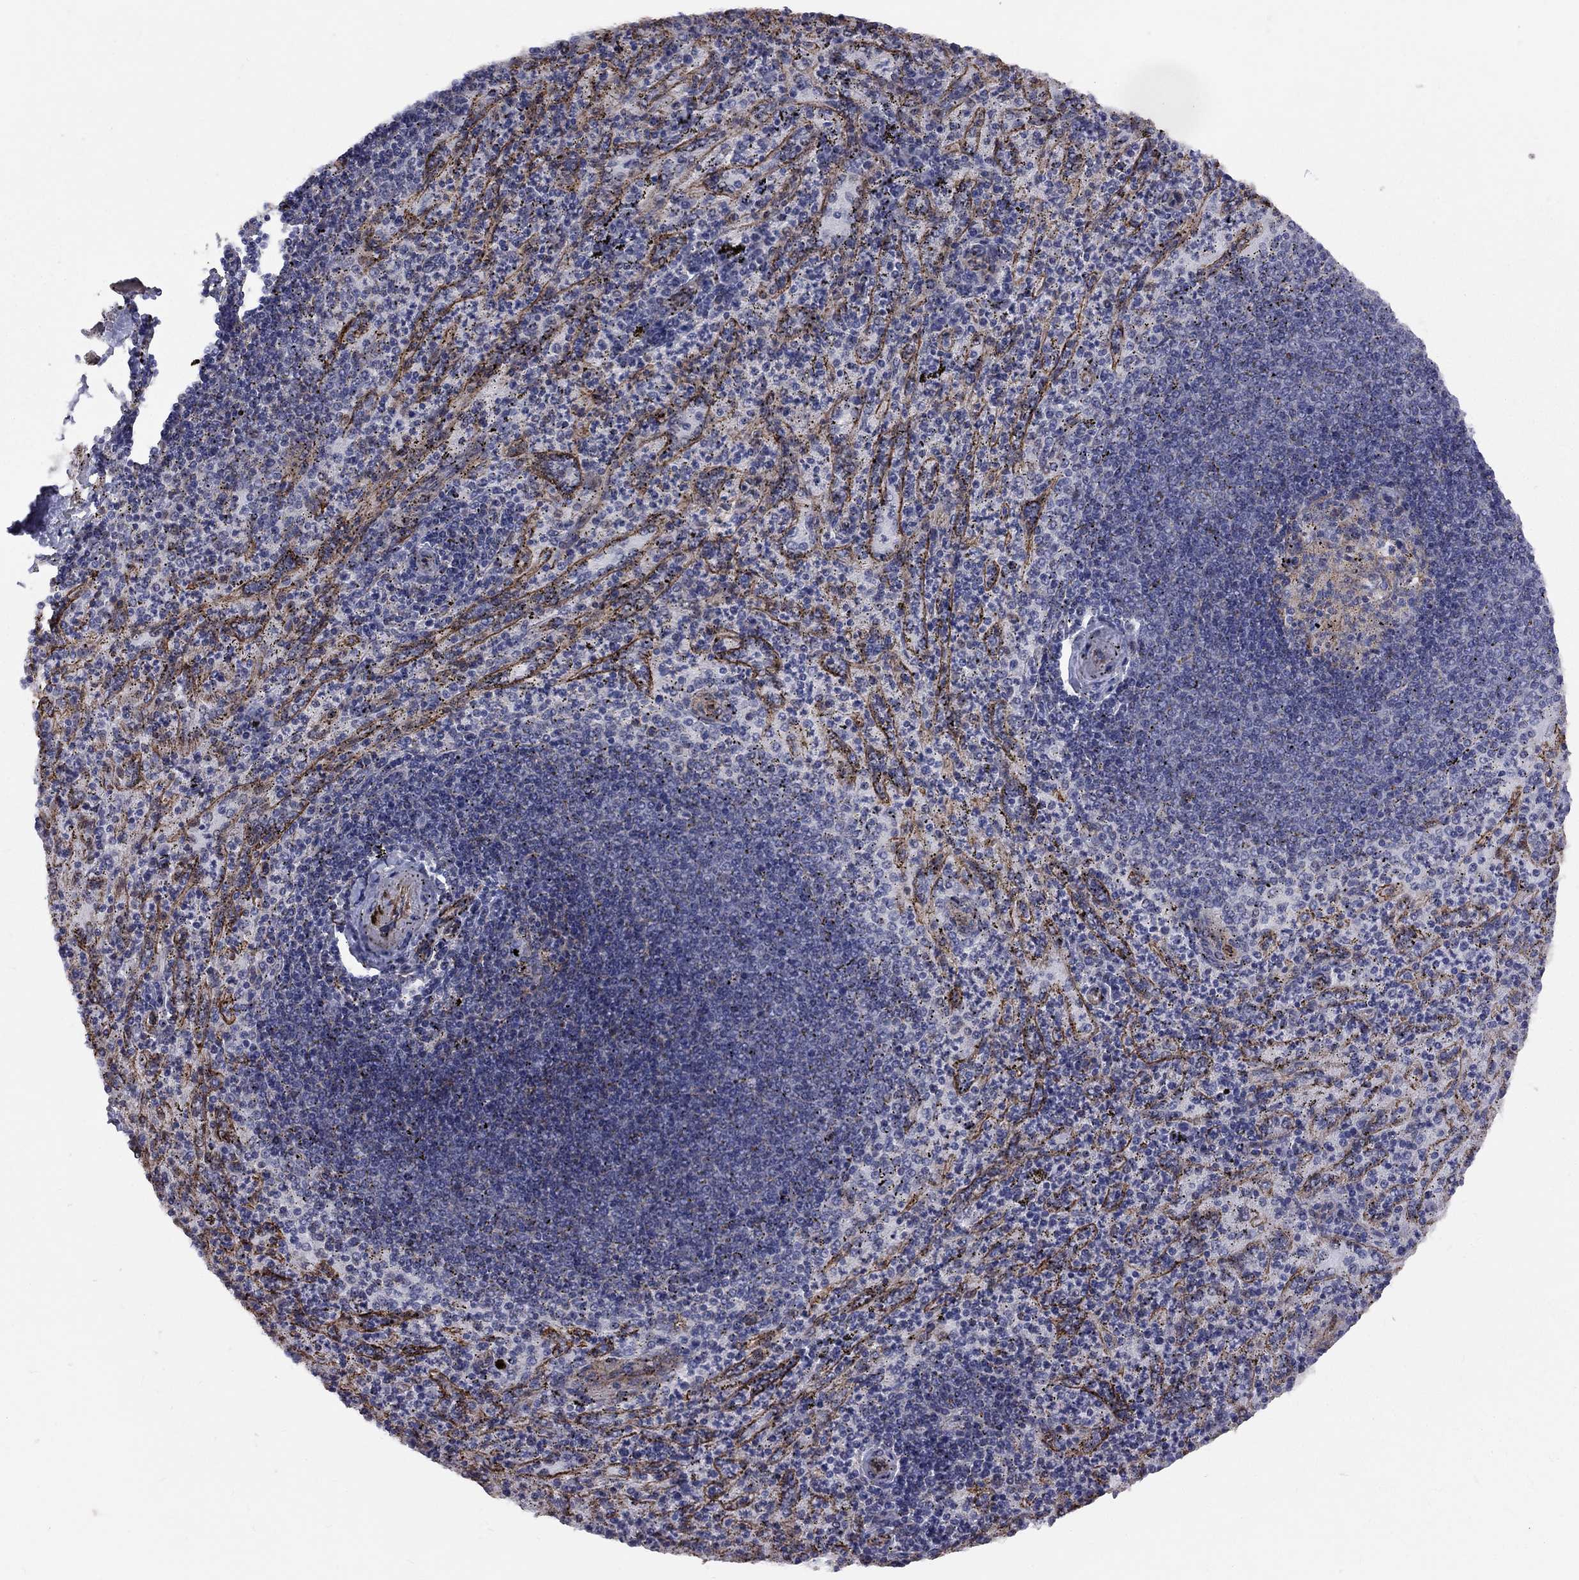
{"staining": {"intensity": "negative", "quantity": "none", "location": "none"}, "tissue": "spleen", "cell_type": "Cells in red pulp", "image_type": "normal", "snomed": [{"axis": "morphology", "description": "Normal tissue, NOS"}, {"axis": "topography", "description": "Spleen"}], "caption": "Cells in red pulp are negative for brown protein staining in normal spleen. (DAB immunohistochemistry (IHC) with hematoxylin counter stain).", "gene": "BICDL2", "patient": {"sex": "male", "age": 60}}